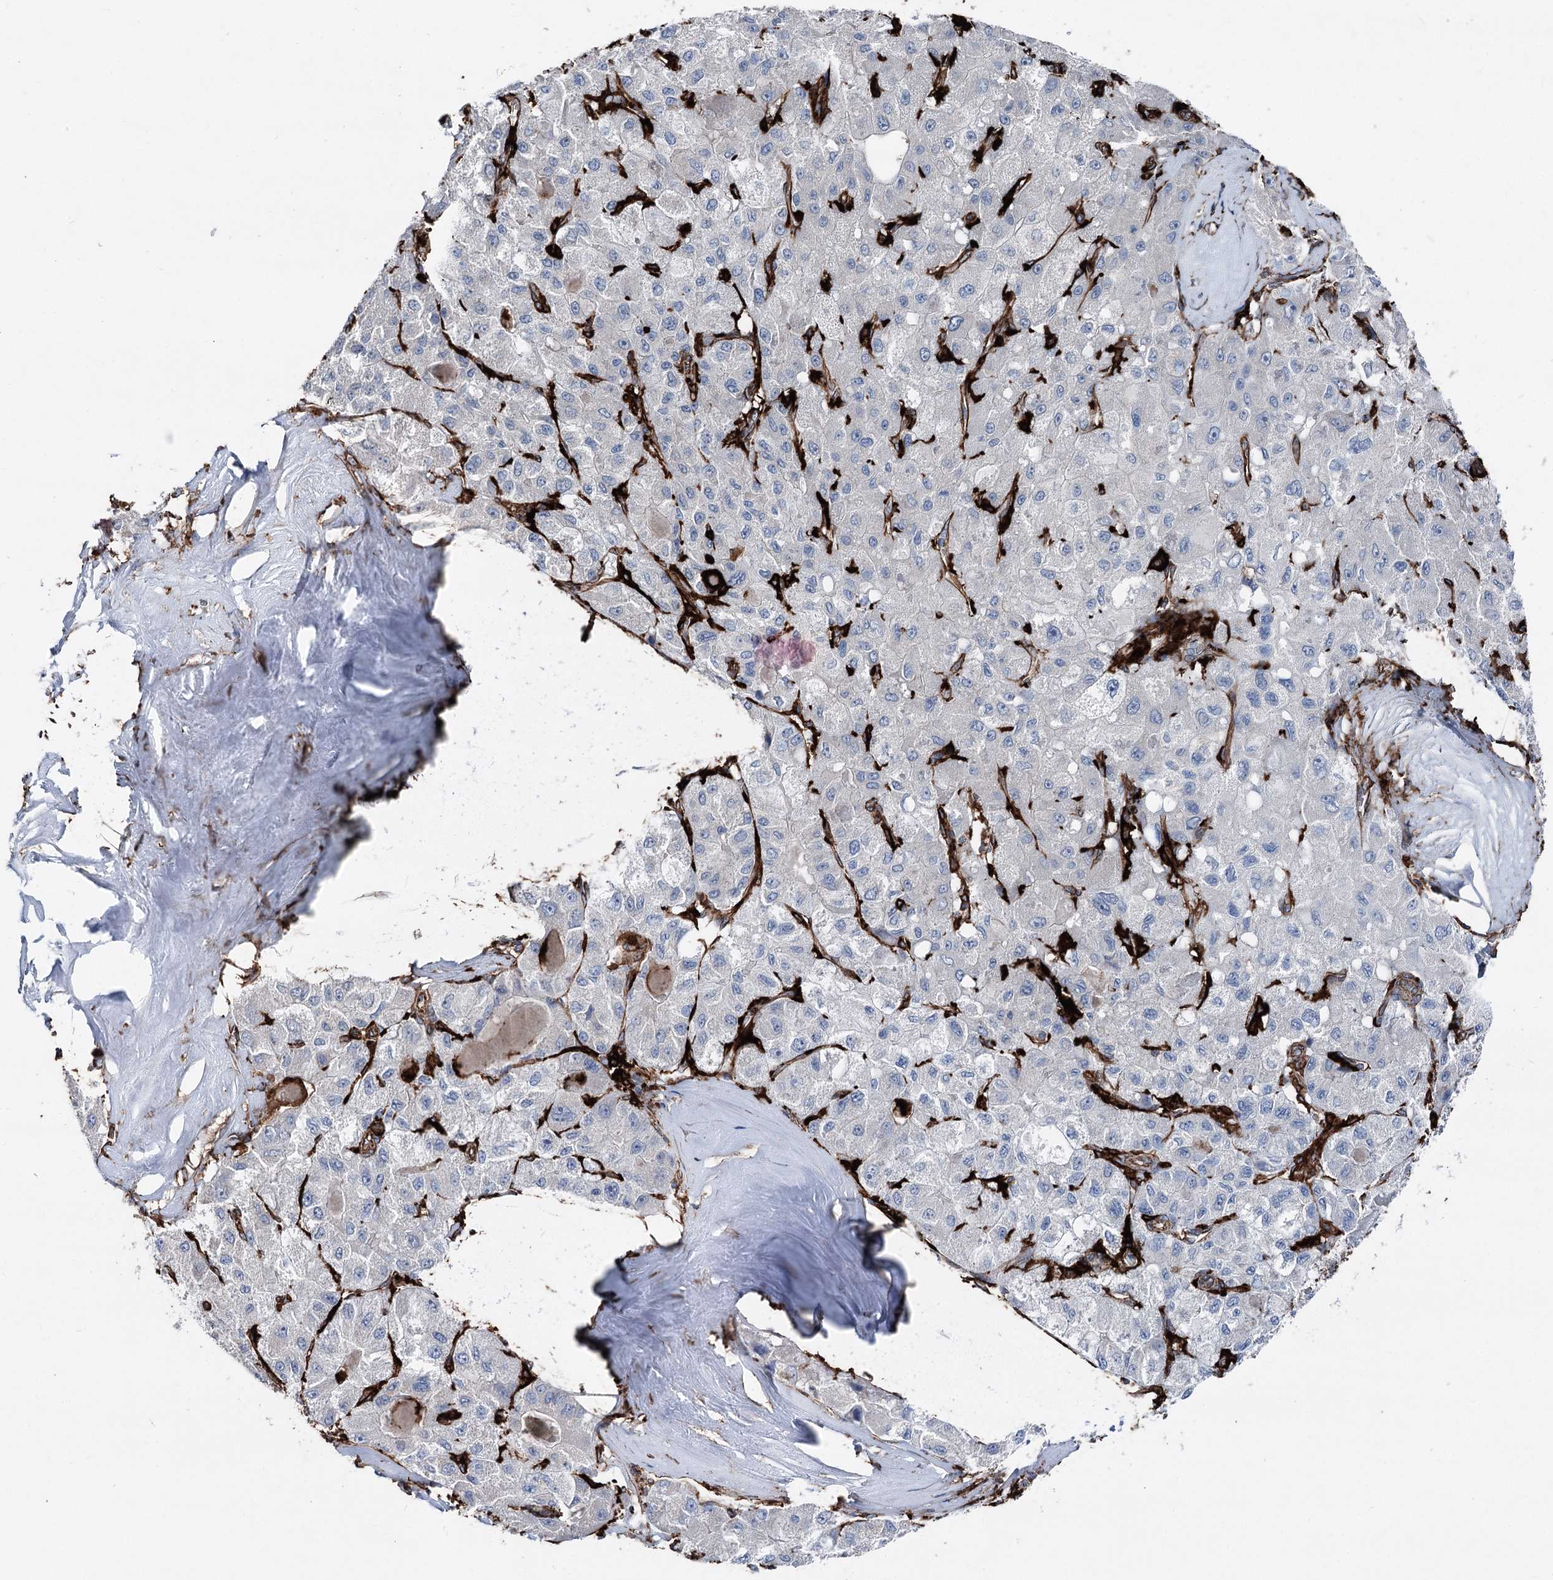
{"staining": {"intensity": "negative", "quantity": "none", "location": "none"}, "tissue": "liver cancer", "cell_type": "Tumor cells", "image_type": "cancer", "snomed": [{"axis": "morphology", "description": "Carcinoma, Hepatocellular, NOS"}, {"axis": "topography", "description": "Liver"}], "caption": "This is an immunohistochemistry image of liver cancer (hepatocellular carcinoma). There is no positivity in tumor cells.", "gene": "CLEC4M", "patient": {"sex": "male", "age": 80}}